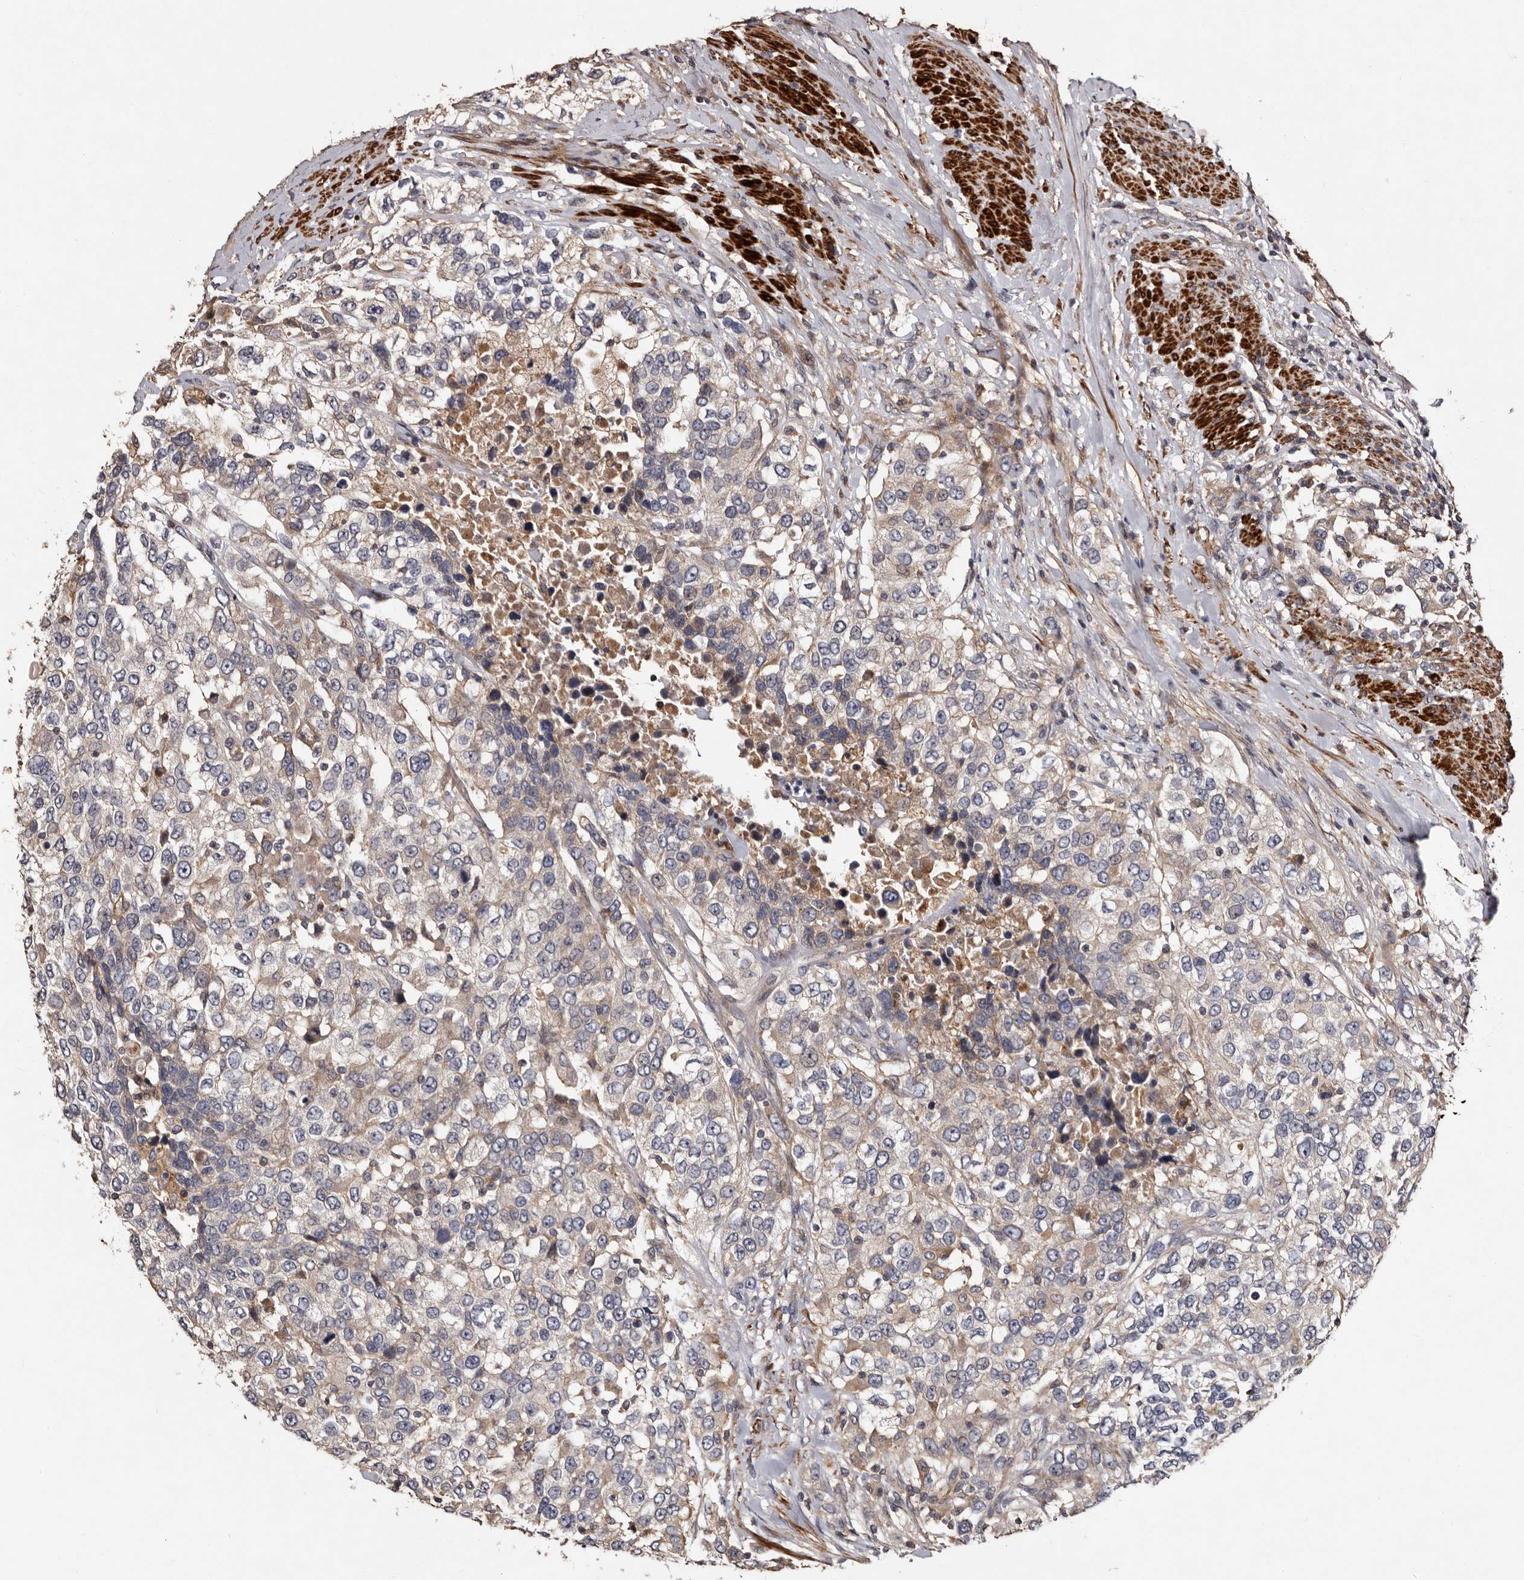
{"staining": {"intensity": "weak", "quantity": "25%-75%", "location": "cytoplasmic/membranous"}, "tissue": "urothelial cancer", "cell_type": "Tumor cells", "image_type": "cancer", "snomed": [{"axis": "morphology", "description": "Urothelial carcinoma, High grade"}, {"axis": "topography", "description": "Urinary bladder"}], "caption": "This histopathology image shows IHC staining of human urothelial cancer, with low weak cytoplasmic/membranous expression in approximately 25%-75% of tumor cells.", "gene": "PRKD3", "patient": {"sex": "female", "age": 80}}